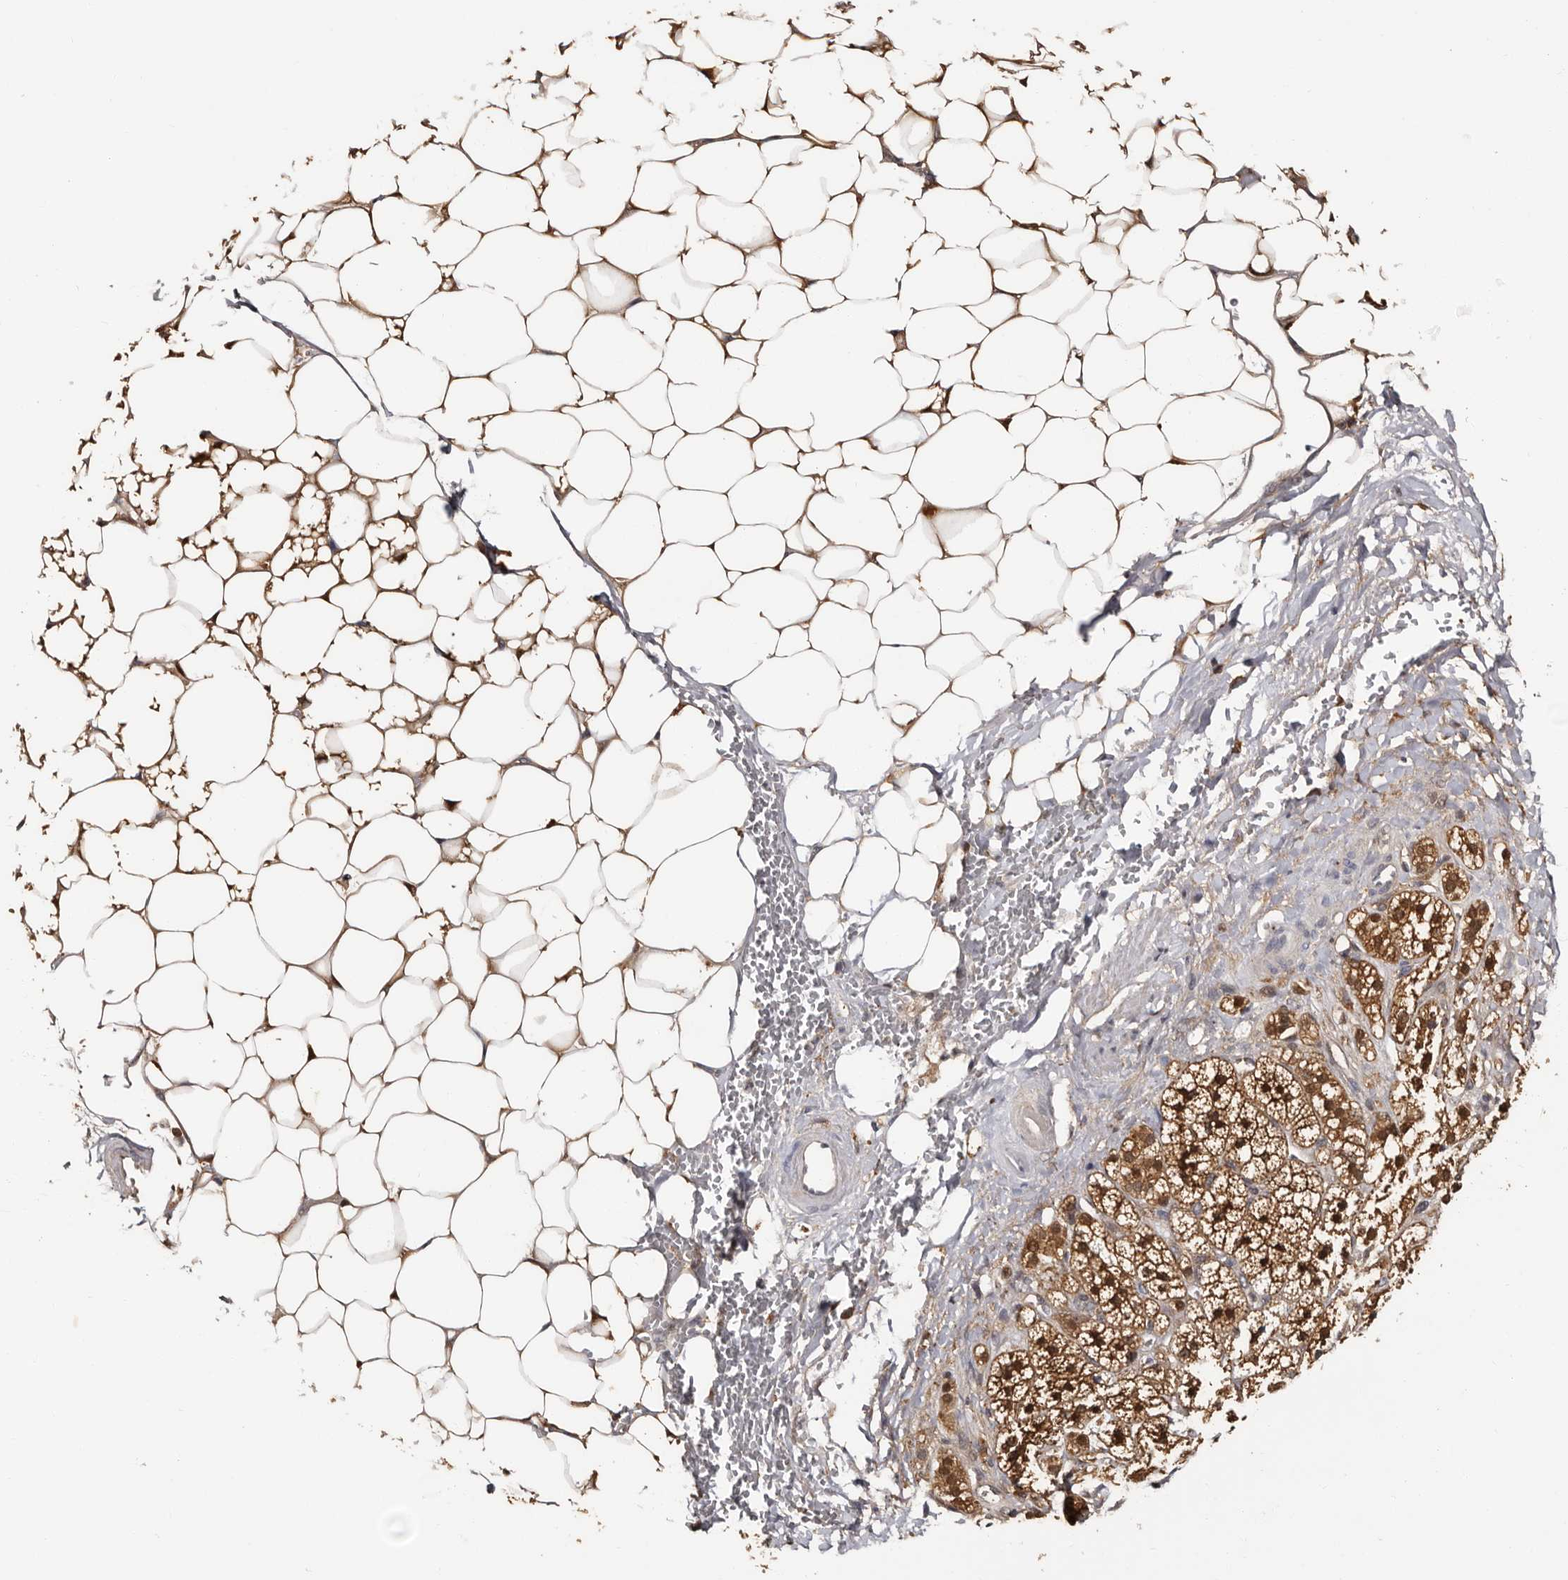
{"staining": {"intensity": "strong", "quantity": ">75%", "location": "cytoplasmic/membranous,nuclear"}, "tissue": "adrenal gland", "cell_type": "Glandular cells", "image_type": "normal", "snomed": [{"axis": "morphology", "description": "Normal tissue, NOS"}, {"axis": "topography", "description": "Adrenal gland"}], "caption": "An immunohistochemistry (IHC) micrograph of normal tissue is shown. Protein staining in brown shows strong cytoplasmic/membranous,nuclear positivity in adrenal gland within glandular cells.", "gene": "DNPH1", "patient": {"sex": "male", "age": 56}}